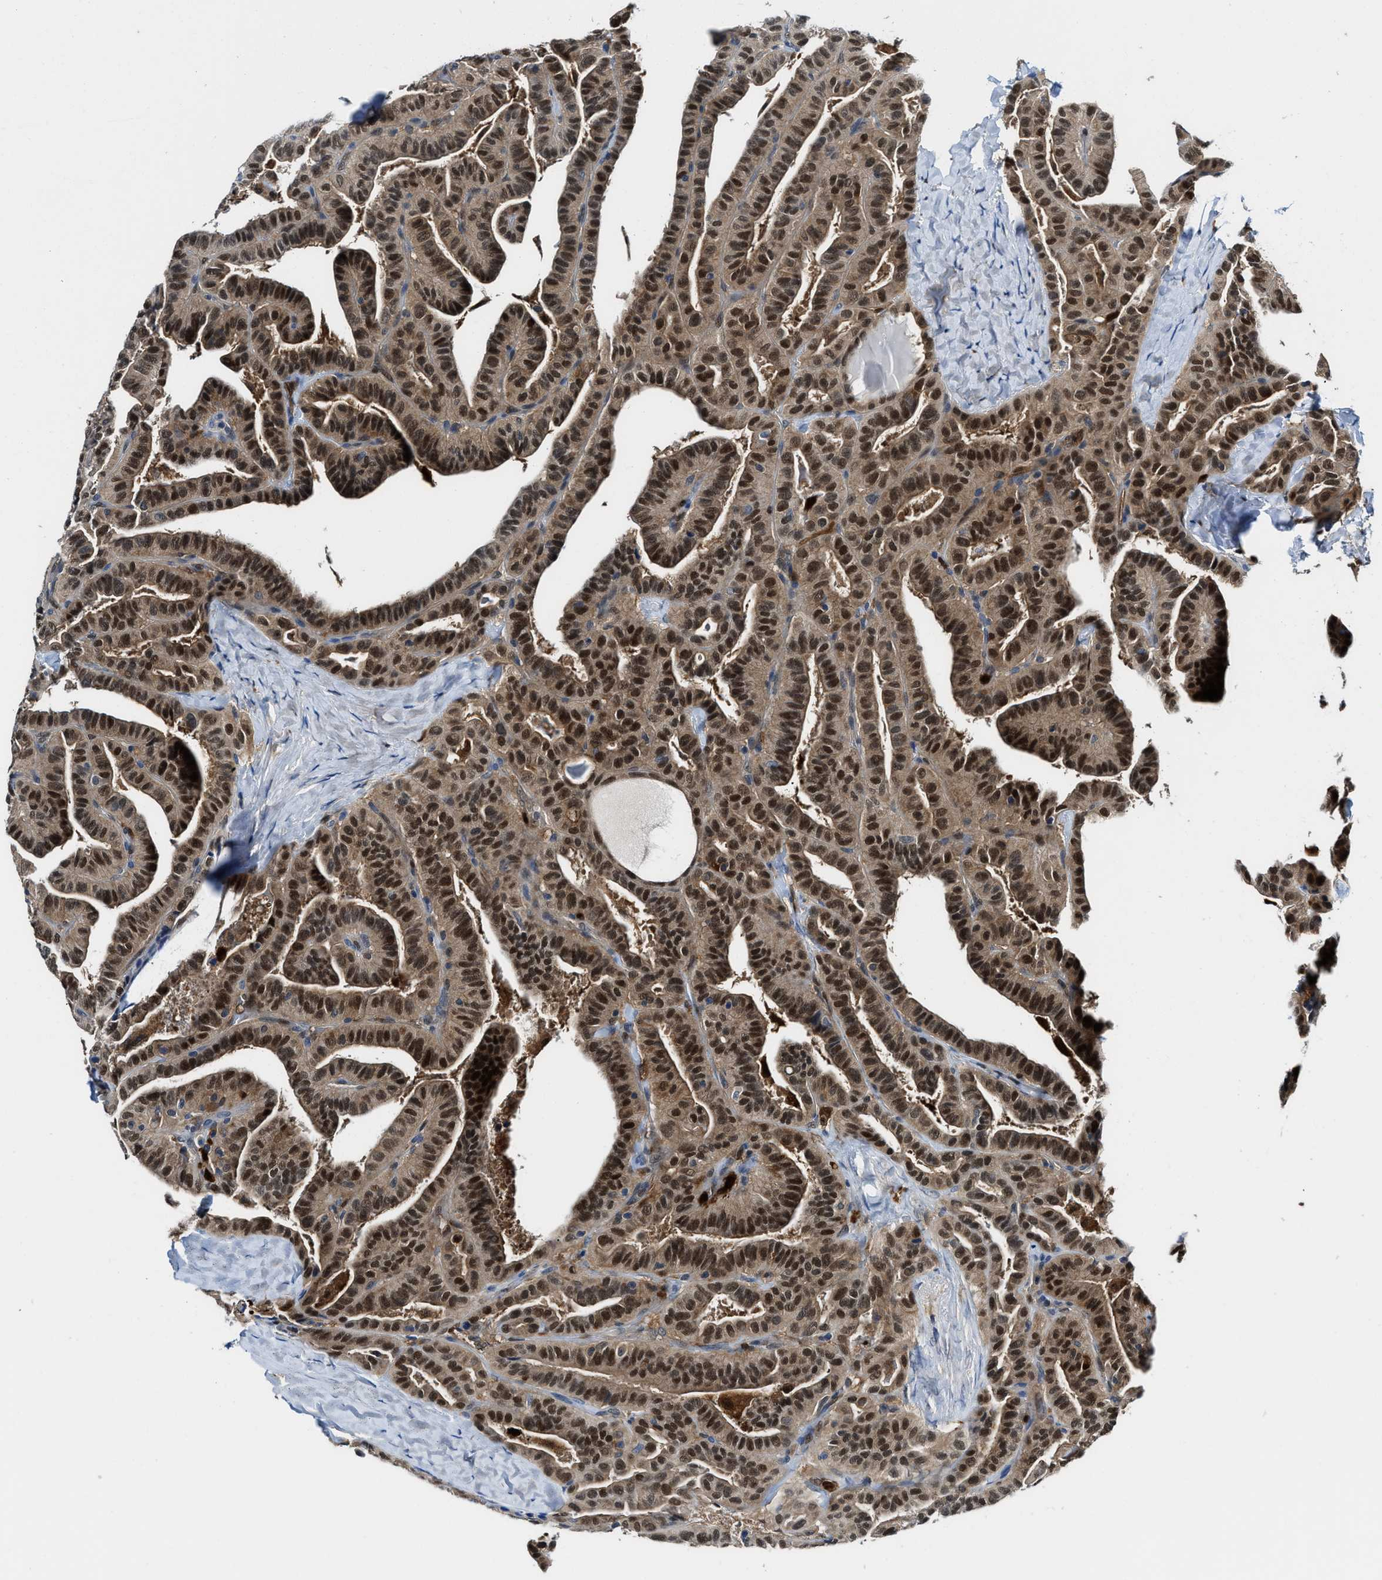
{"staining": {"intensity": "strong", "quantity": ">75%", "location": "cytoplasmic/membranous,nuclear"}, "tissue": "thyroid cancer", "cell_type": "Tumor cells", "image_type": "cancer", "snomed": [{"axis": "morphology", "description": "Papillary adenocarcinoma, NOS"}, {"axis": "topography", "description": "Thyroid gland"}], "caption": "Thyroid papillary adenocarcinoma tissue demonstrates strong cytoplasmic/membranous and nuclear staining in approximately >75% of tumor cells The staining was performed using DAB to visualize the protein expression in brown, while the nuclei were stained in blue with hematoxylin (Magnification: 20x).", "gene": "LTA4H", "patient": {"sex": "male", "age": 77}}